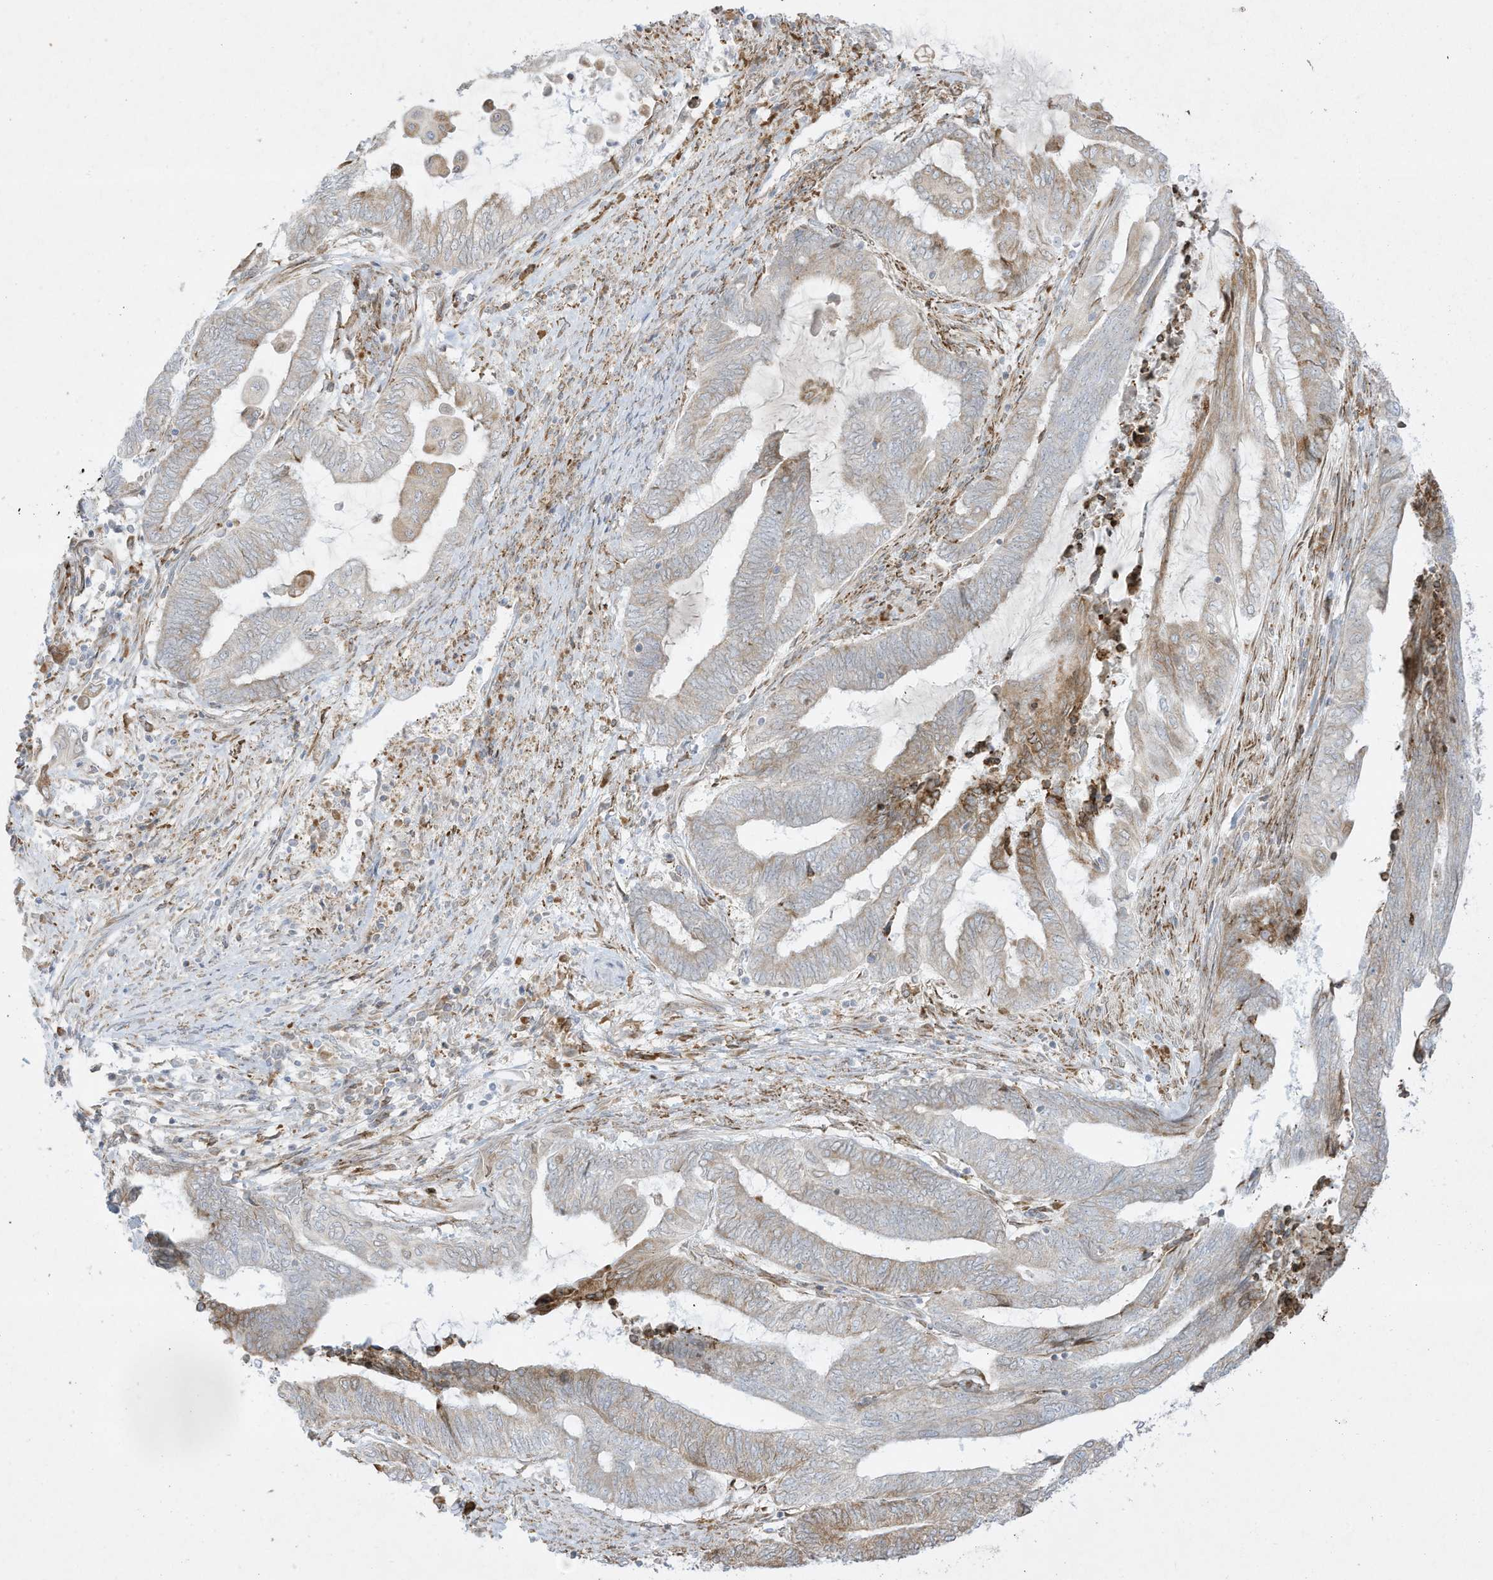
{"staining": {"intensity": "weak", "quantity": "<25%", "location": "cytoplasmic/membranous"}, "tissue": "endometrial cancer", "cell_type": "Tumor cells", "image_type": "cancer", "snomed": [{"axis": "morphology", "description": "Adenocarcinoma, NOS"}, {"axis": "topography", "description": "Uterus"}, {"axis": "topography", "description": "Endometrium"}], "caption": "The immunohistochemistry (IHC) micrograph has no significant staining in tumor cells of adenocarcinoma (endometrial) tissue.", "gene": "PTK6", "patient": {"sex": "female", "age": 70}}